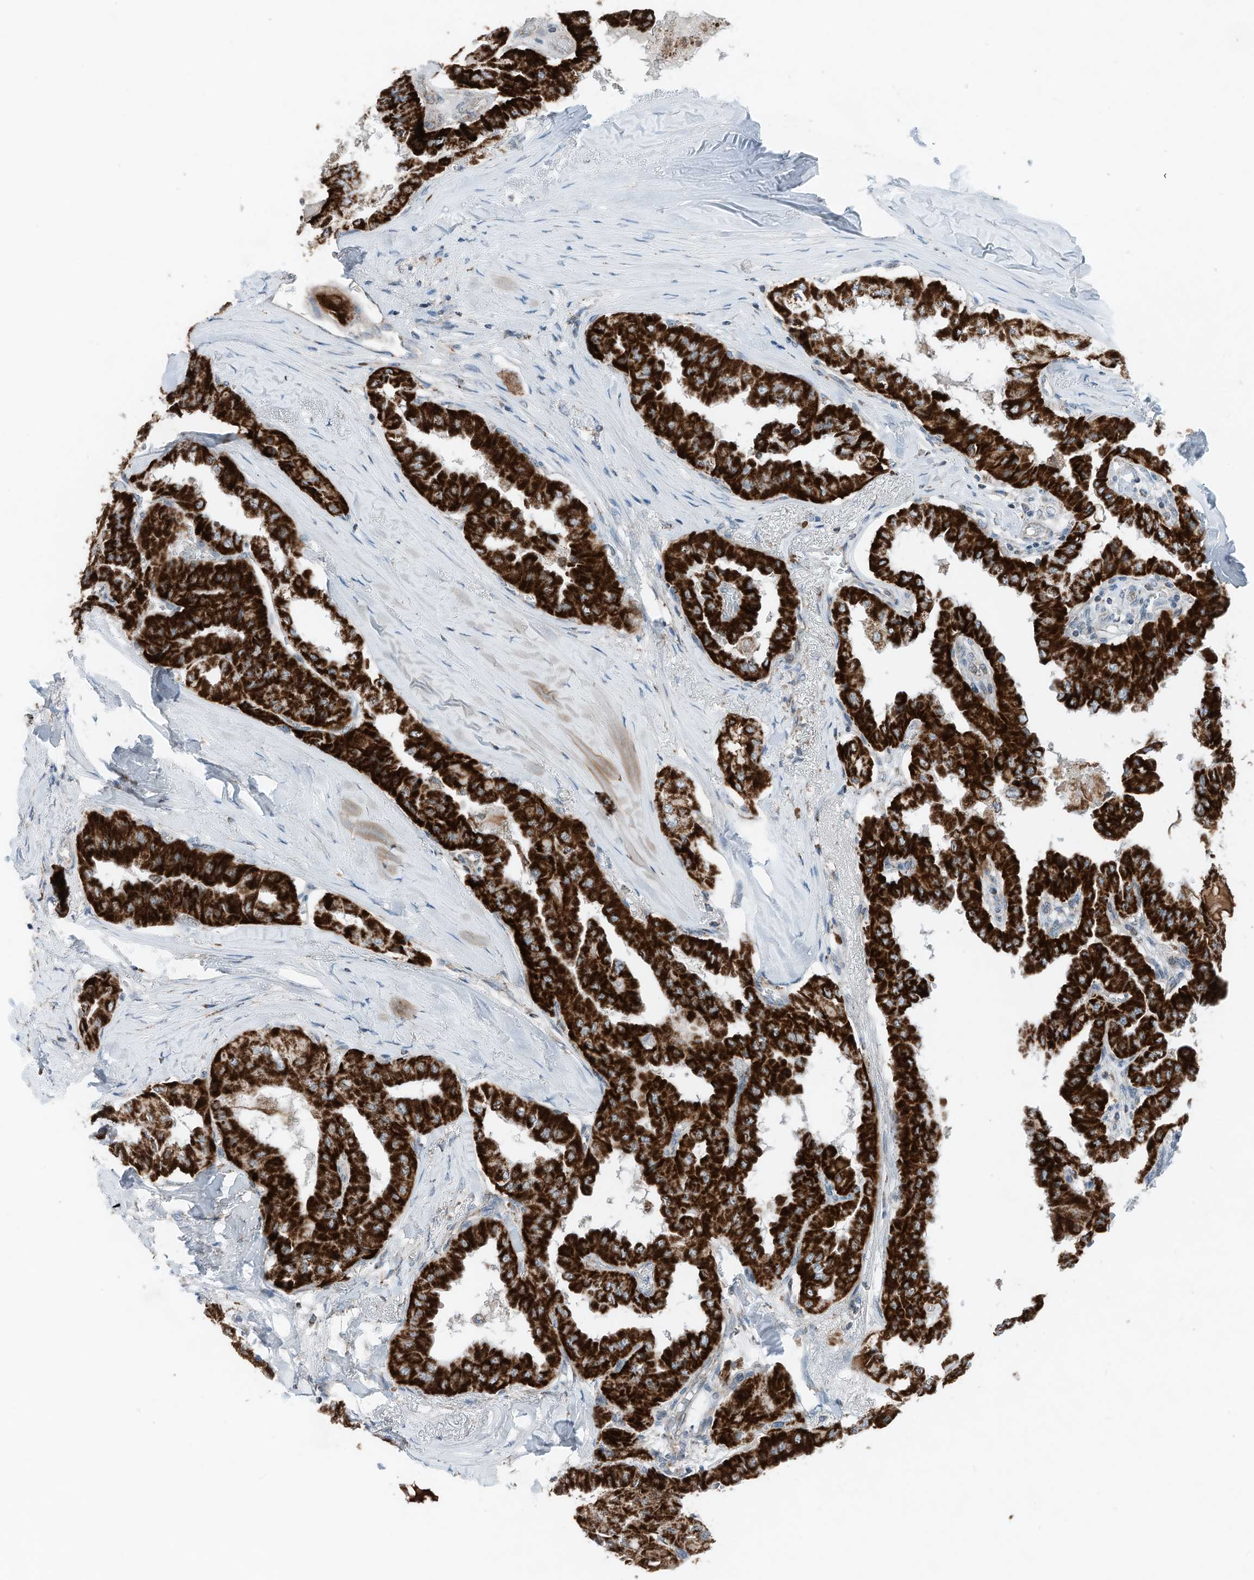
{"staining": {"intensity": "strong", "quantity": ">75%", "location": "cytoplasmic/membranous"}, "tissue": "thyroid cancer", "cell_type": "Tumor cells", "image_type": "cancer", "snomed": [{"axis": "morphology", "description": "Papillary adenocarcinoma, NOS"}, {"axis": "topography", "description": "Thyroid gland"}], "caption": "A brown stain highlights strong cytoplasmic/membranous staining of a protein in human papillary adenocarcinoma (thyroid) tumor cells. (Stains: DAB in brown, nuclei in blue, Microscopy: brightfield microscopy at high magnification).", "gene": "RMND1", "patient": {"sex": "female", "age": 59}}